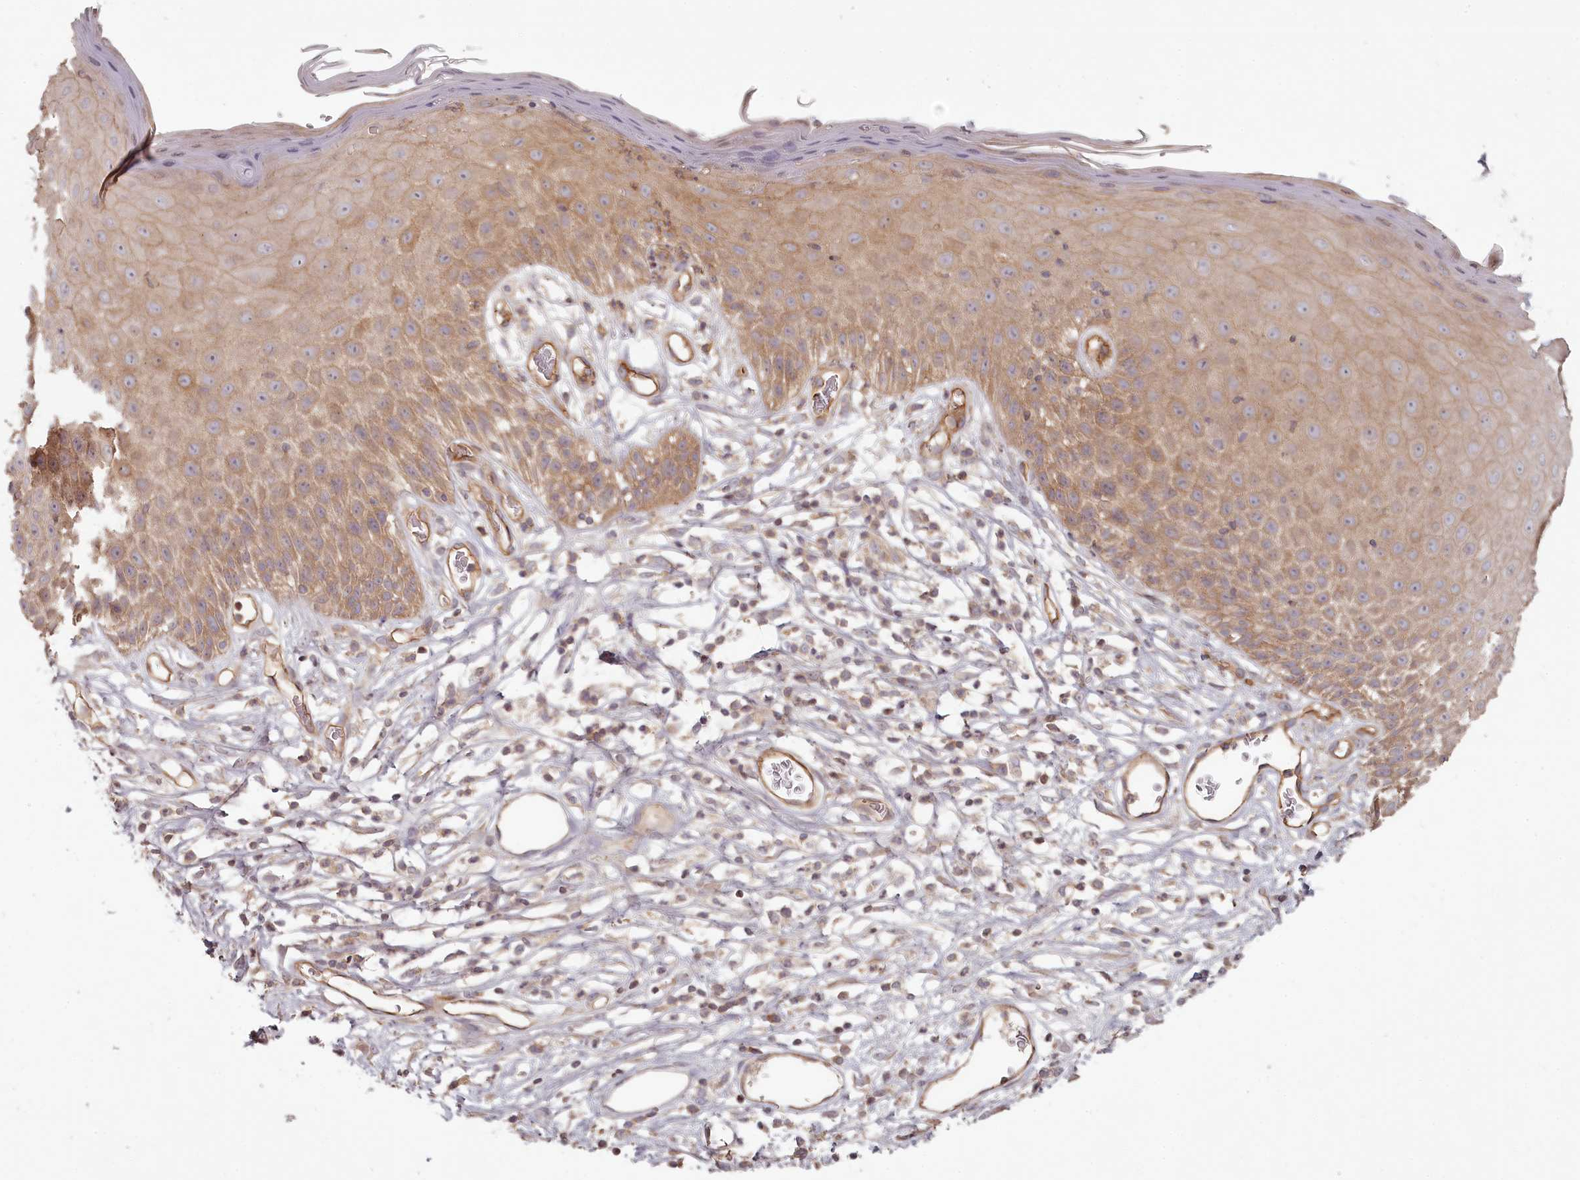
{"staining": {"intensity": "moderate", "quantity": ">75%", "location": "cytoplasmic/membranous"}, "tissue": "skin", "cell_type": "Epidermal cells", "image_type": "normal", "snomed": [{"axis": "morphology", "description": "Normal tissue, NOS"}, {"axis": "topography", "description": "Vulva"}], "caption": "Moderate cytoplasmic/membranous protein expression is appreciated in about >75% of epidermal cells in skin.", "gene": "TMIE", "patient": {"sex": "female", "age": 68}}